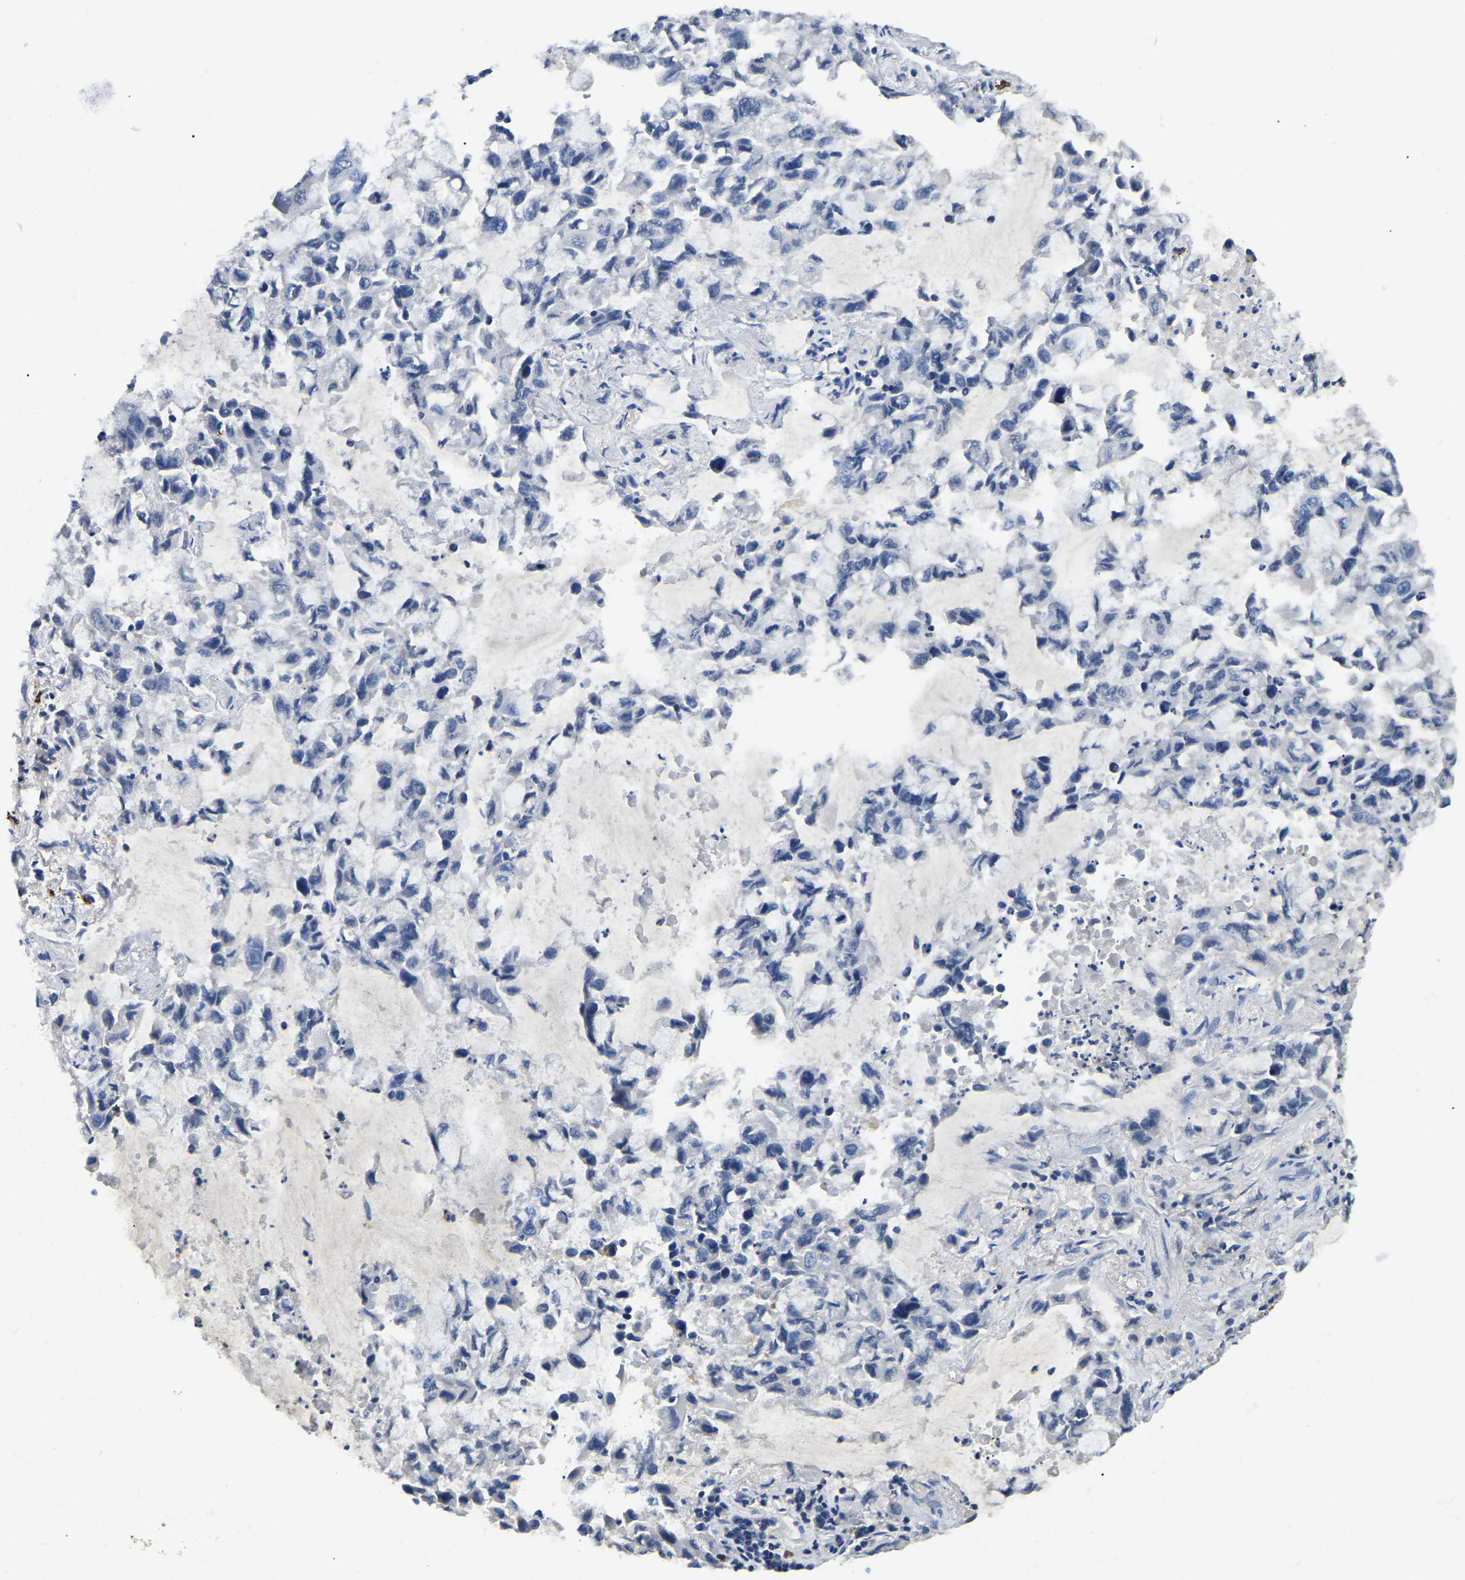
{"staining": {"intensity": "negative", "quantity": "none", "location": "none"}, "tissue": "lung cancer", "cell_type": "Tumor cells", "image_type": "cancer", "snomed": [{"axis": "morphology", "description": "Adenocarcinoma, NOS"}, {"axis": "topography", "description": "Lung"}], "caption": "Protein analysis of lung cancer shows no significant positivity in tumor cells. The staining was performed using DAB to visualize the protein expression in brown, while the nuclei were stained in blue with hematoxylin (Magnification: 20x).", "gene": "DUSP8", "patient": {"sex": "male", "age": 64}}